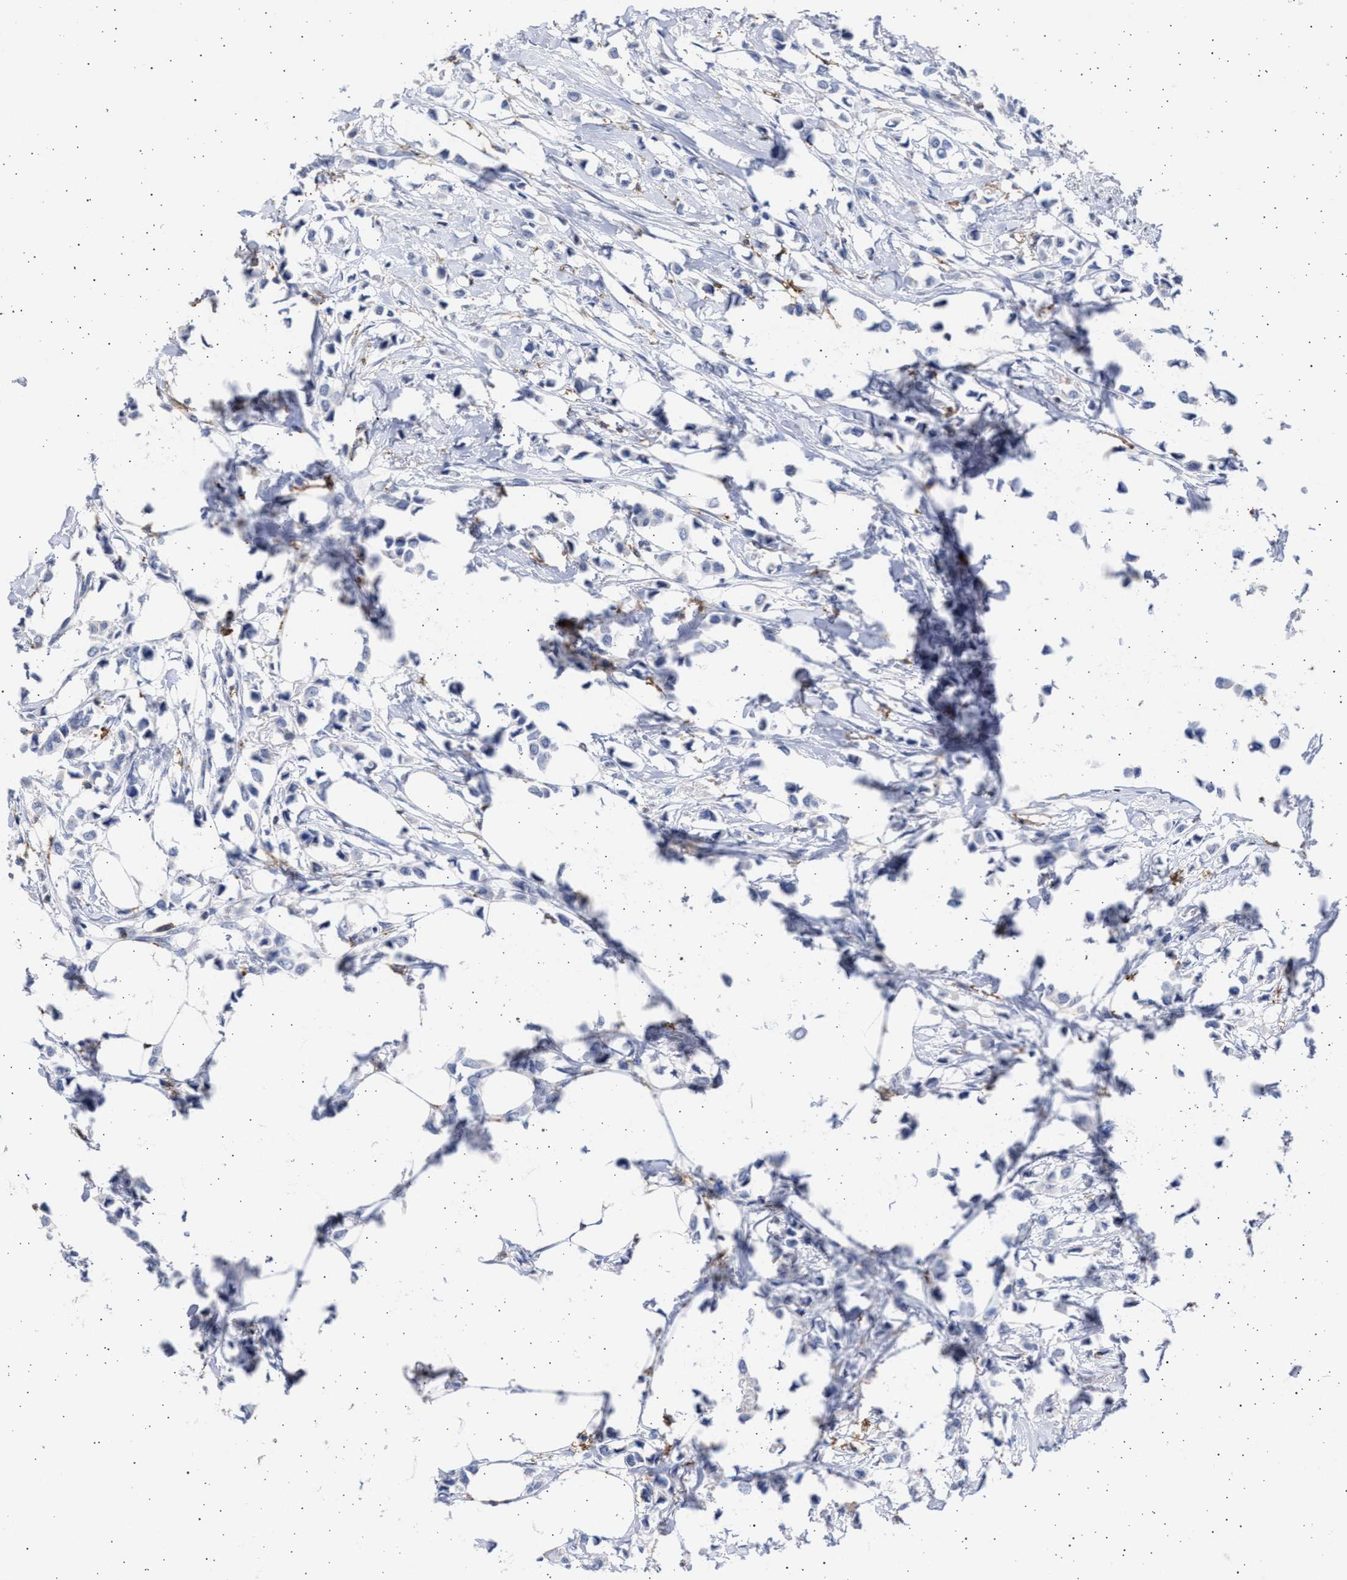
{"staining": {"intensity": "negative", "quantity": "none", "location": "none"}, "tissue": "breast cancer", "cell_type": "Tumor cells", "image_type": "cancer", "snomed": [{"axis": "morphology", "description": "Lobular carcinoma"}, {"axis": "topography", "description": "Breast"}], "caption": "The immunohistochemistry image has no significant positivity in tumor cells of breast cancer (lobular carcinoma) tissue.", "gene": "FCER1A", "patient": {"sex": "female", "age": 51}}